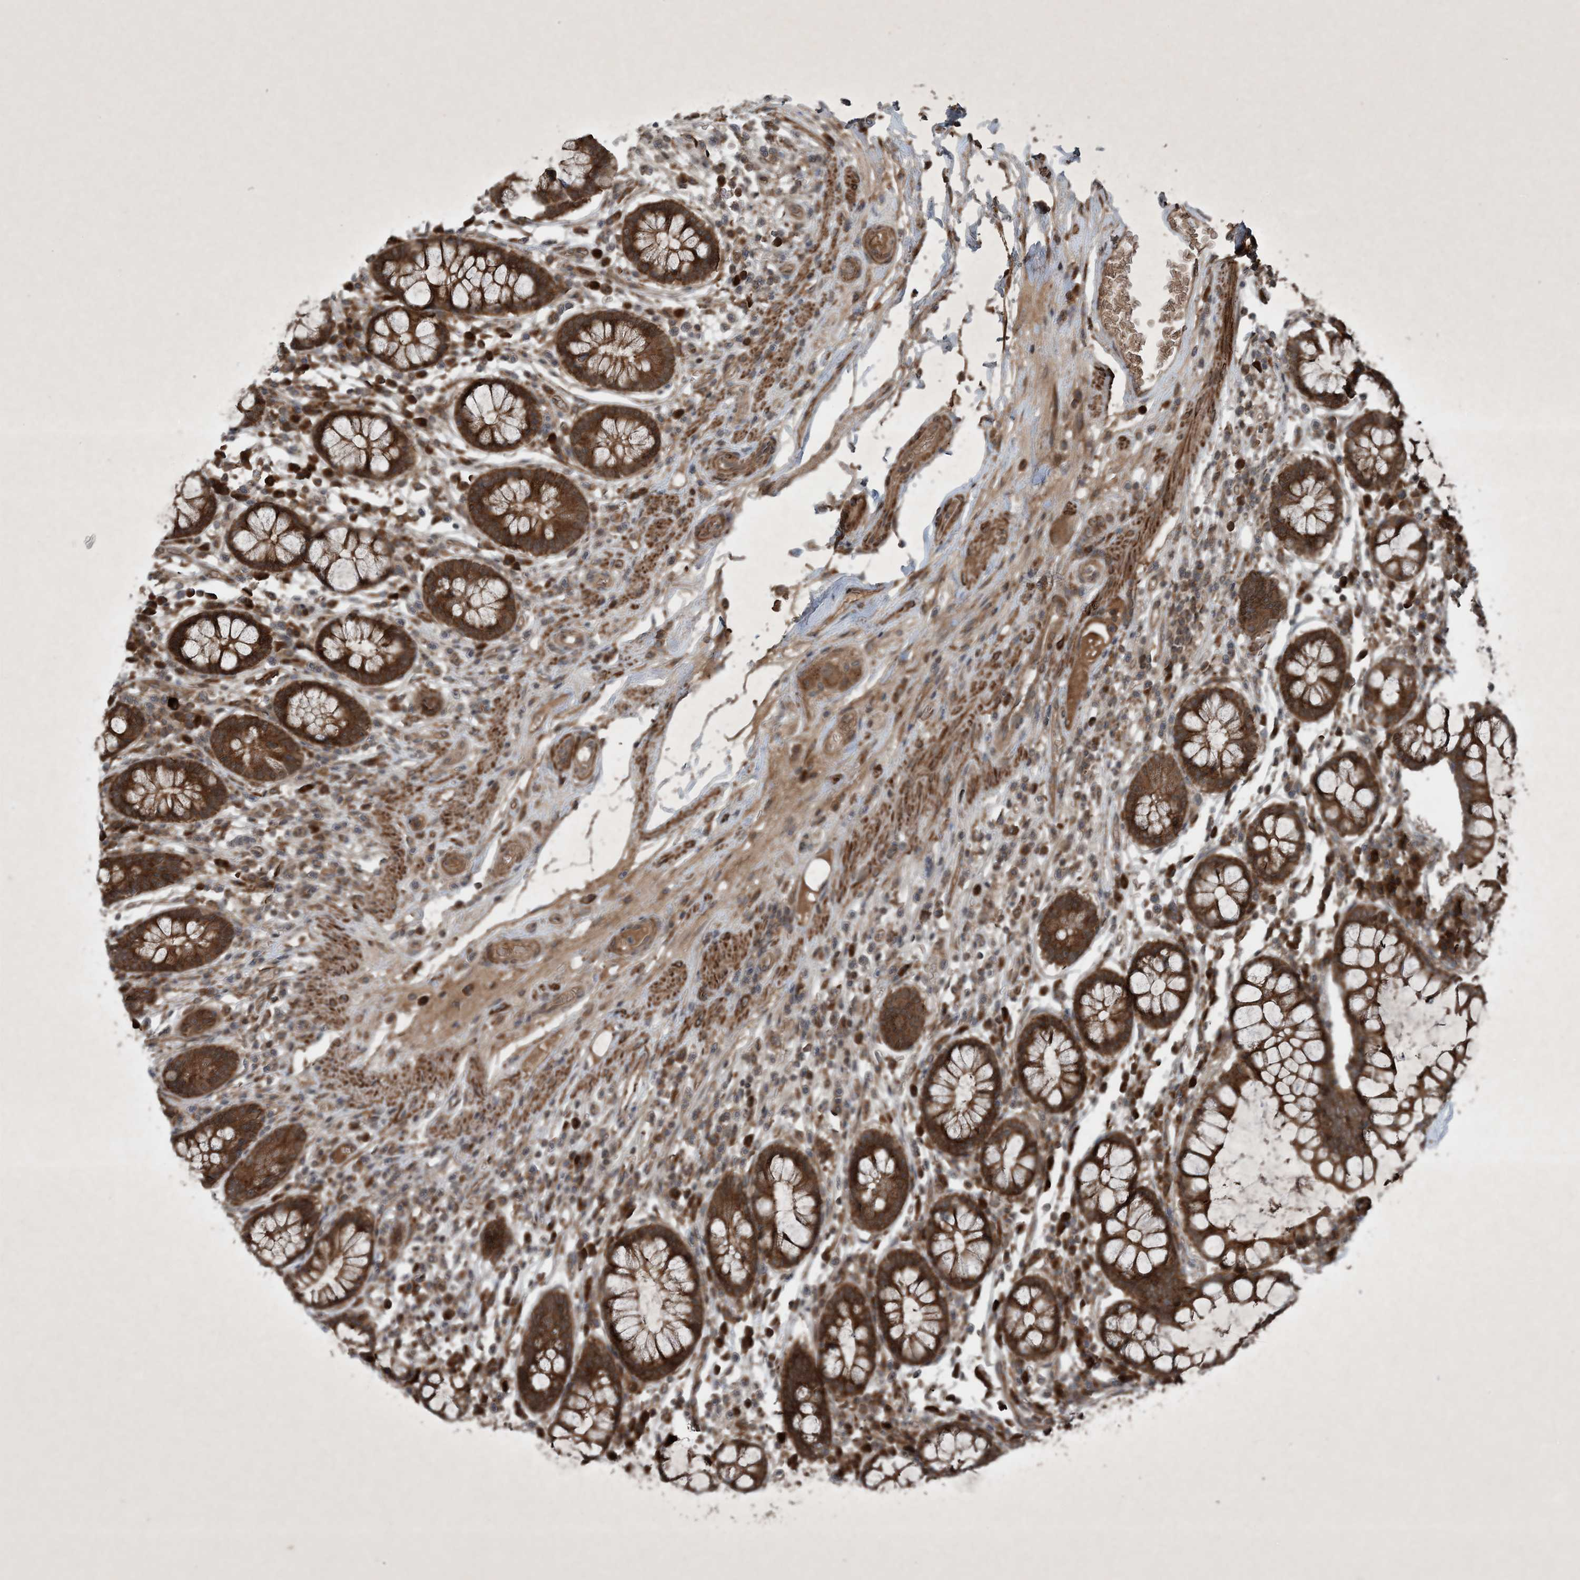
{"staining": {"intensity": "moderate", "quantity": ">75%", "location": "cytoplasmic/membranous"}, "tissue": "colon", "cell_type": "Endothelial cells", "image_type": "normal", "snomed": [{"axis": "morphology", "description": "Normal tissue, NOS"}, {"axis": "topography", "description": "Colon"}], "caption": "Colon stained for a protein (brown) reveals moderate cytoplasmic/membranous positive positivity in approximately >75% of endothelial cells.", "gene": "GNG5", "patient": {"sex": "female", "age": 79}}